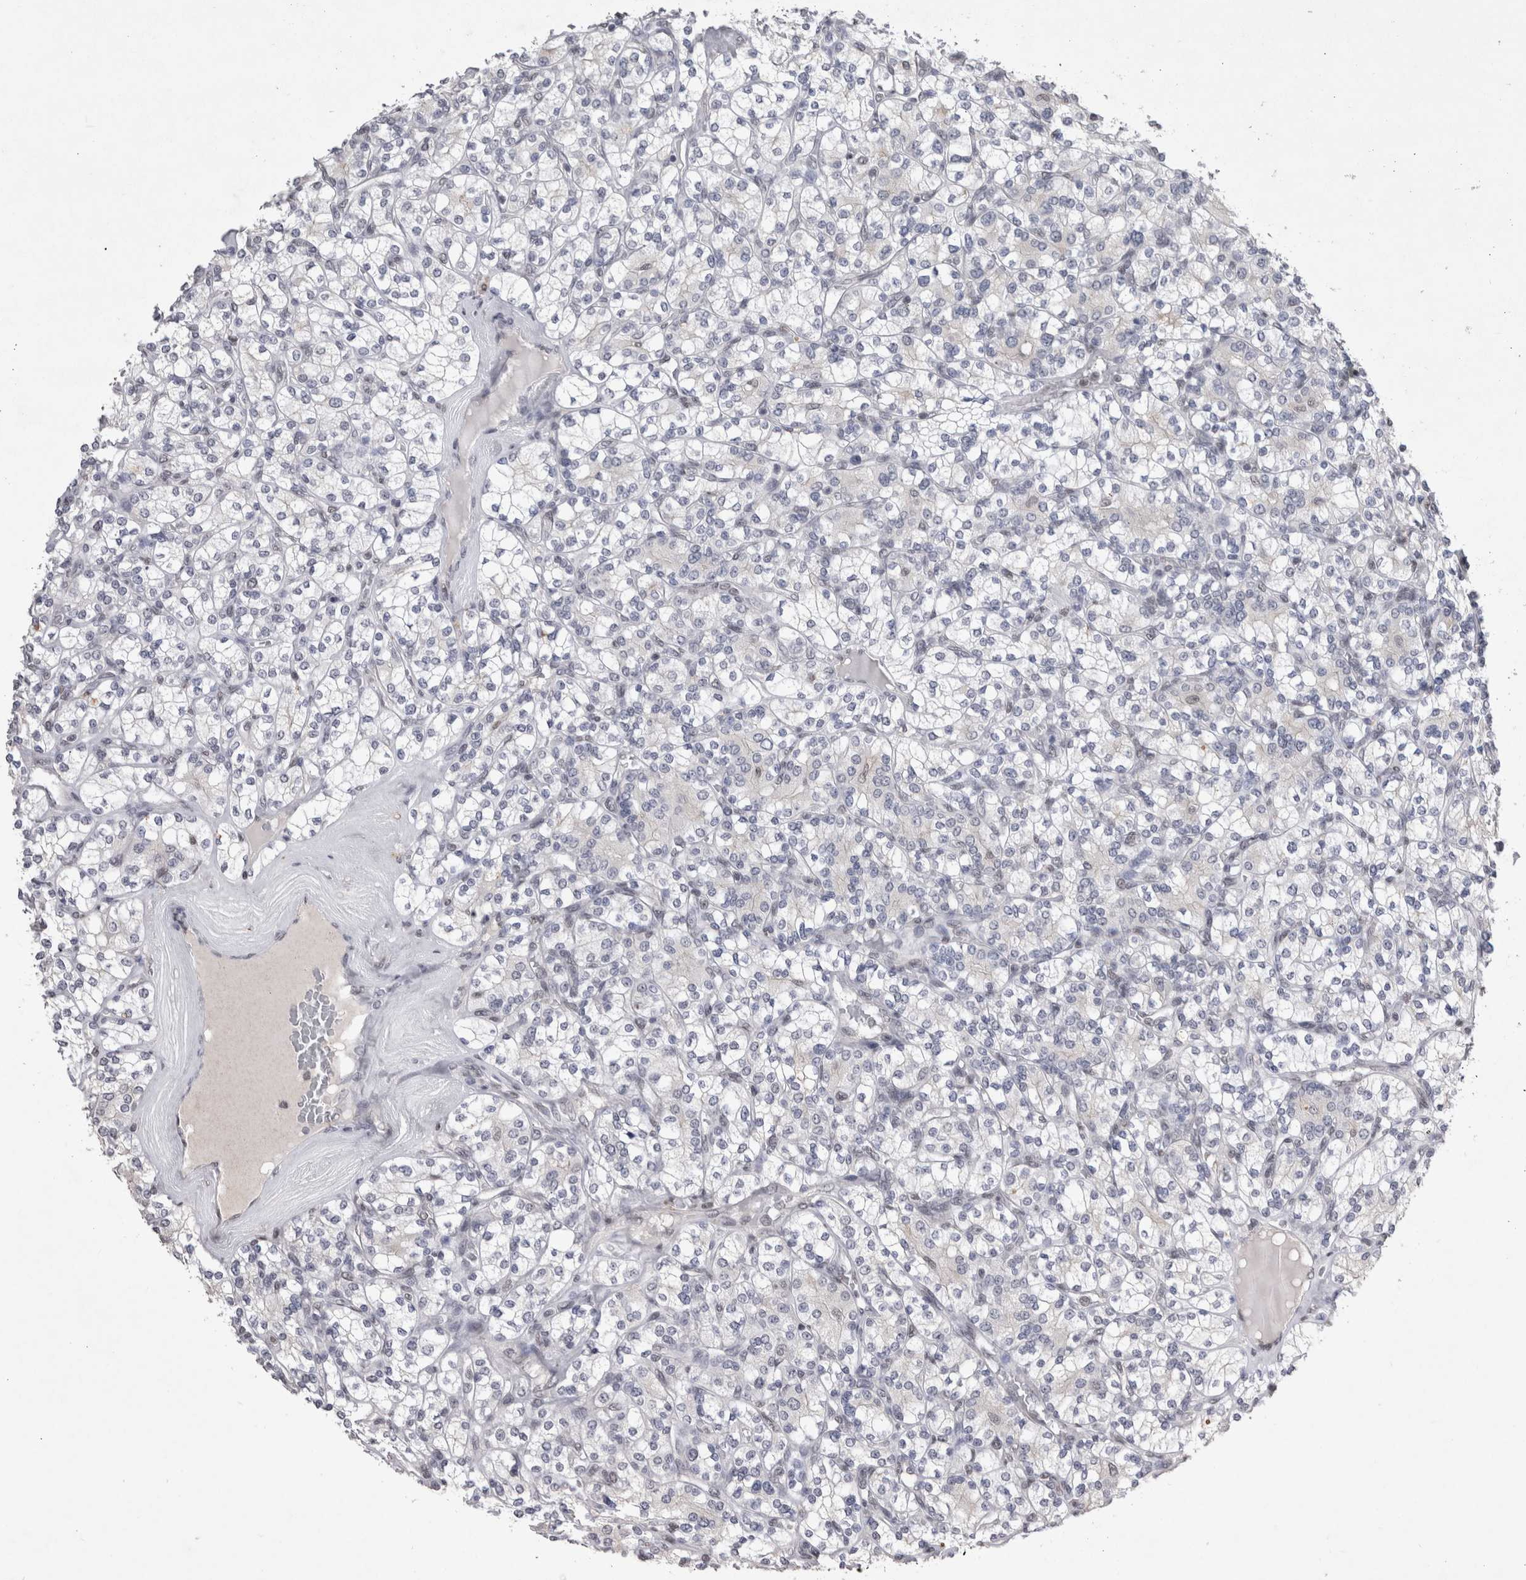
{"staining": {"intensity": "negative", "quantity": "none", "location": "none"}, "tissue": "renal cancer", "cell_type": "Tumor cells", "image_type": "cancer", "snomed": [{"axis": "morphology", "description": "Adenocarcinoma, NOS"}, {"axis": "topography", "description": "Kidney"}], "caption": "Immunohistochemistry (IHC) histopathology image of renal adenocarcinoma stained for a protein (brown), which shows no positivity in tumor cells.", "gene": "RBM6", "patient": {"sex": "male", "age": 77}}